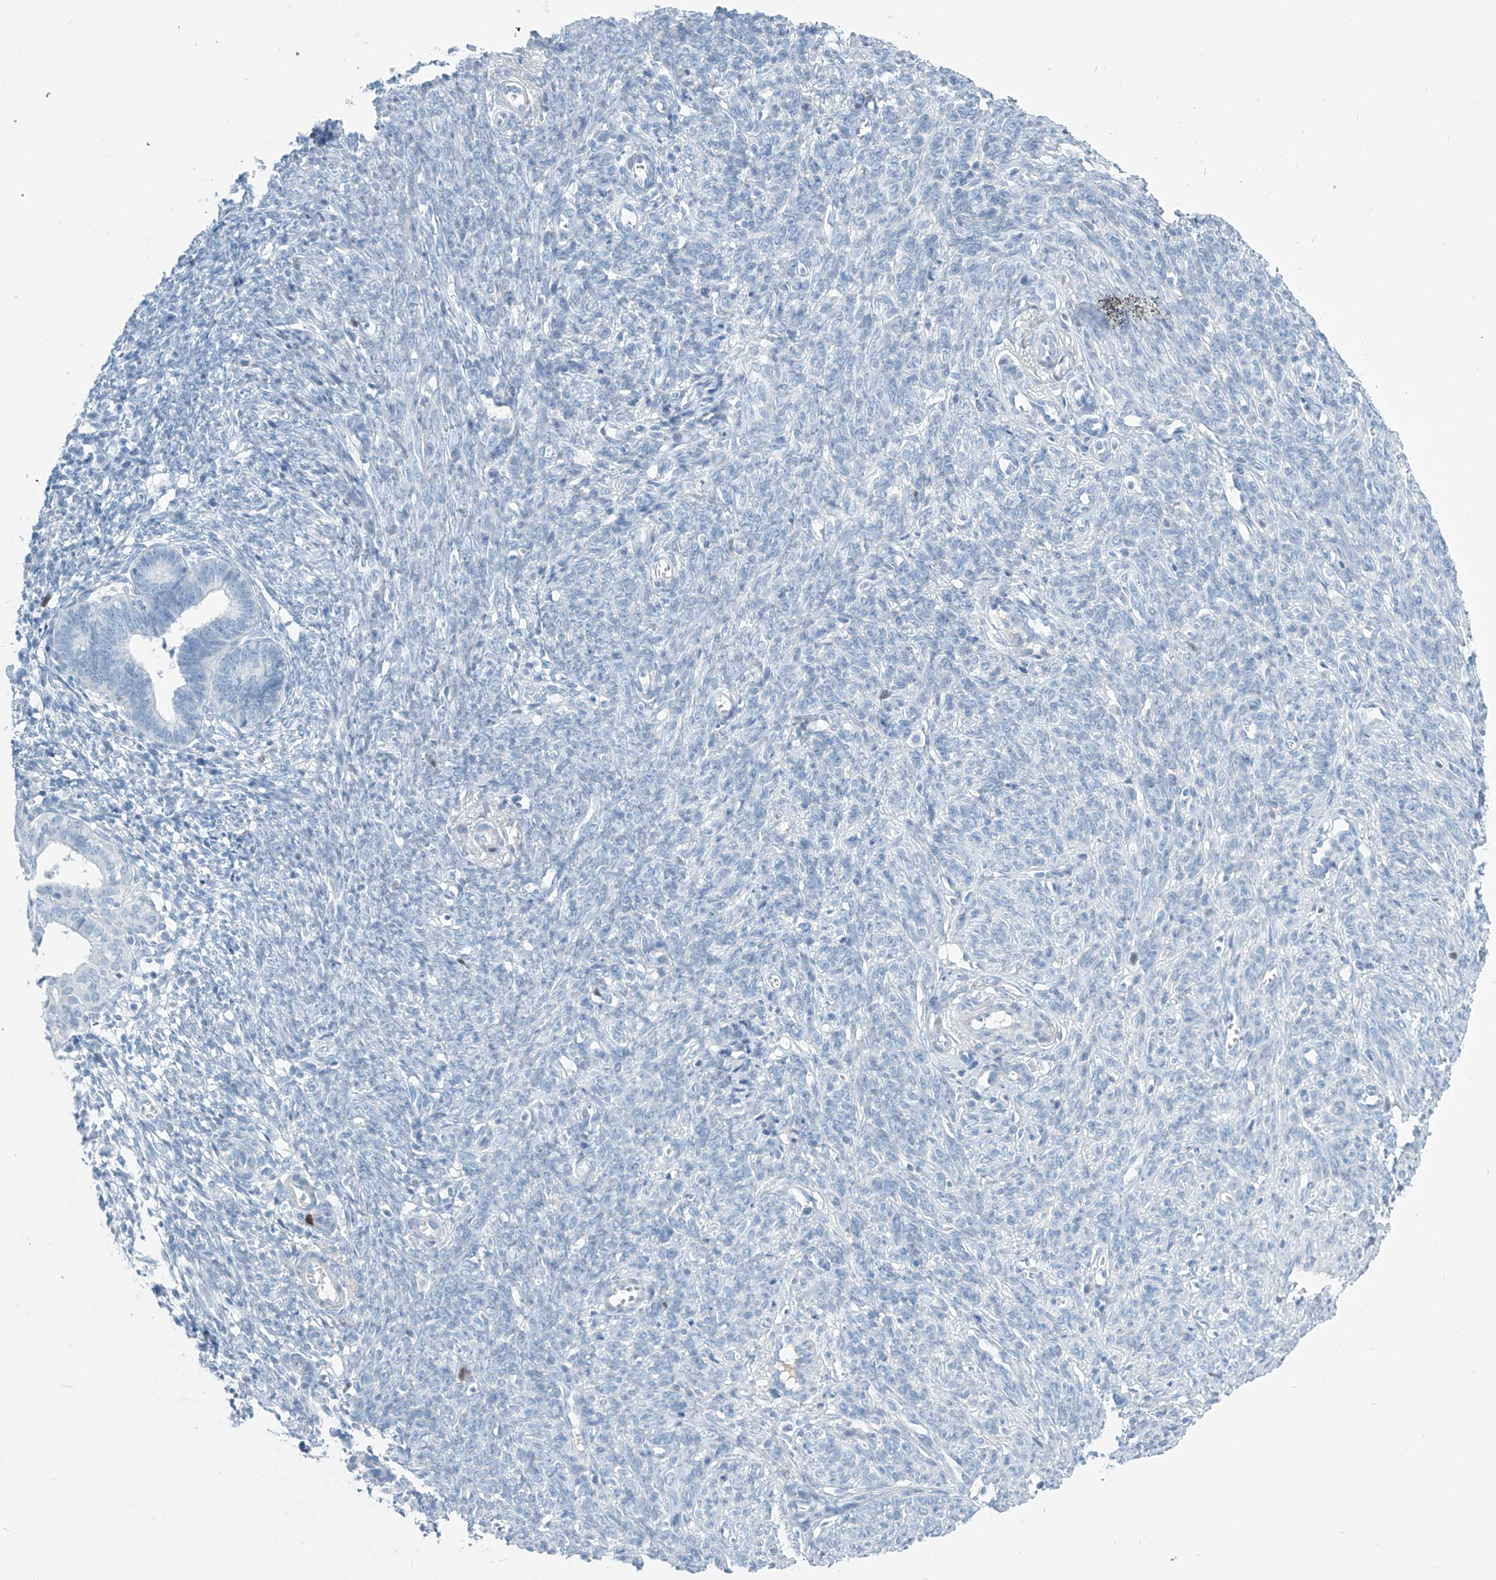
{"staining": {"intensity": "negative", "quantity": "none", "location": "none"}, "tissue": "endometrial cancer", "cell_type": "Tumor cells", "image_type": "cancer", "snomed": [{"axis": "morphology", "description": "Adenocarcinoma, NOS"}, {"axis": "topography", "description": "Uterus"}], "caption": "Immunohistochemical staining of human endometrial cancer shows no significant expression in tumor cells.", "gene": "SGO2", "patient": {"sex": "female", "age": 77}}